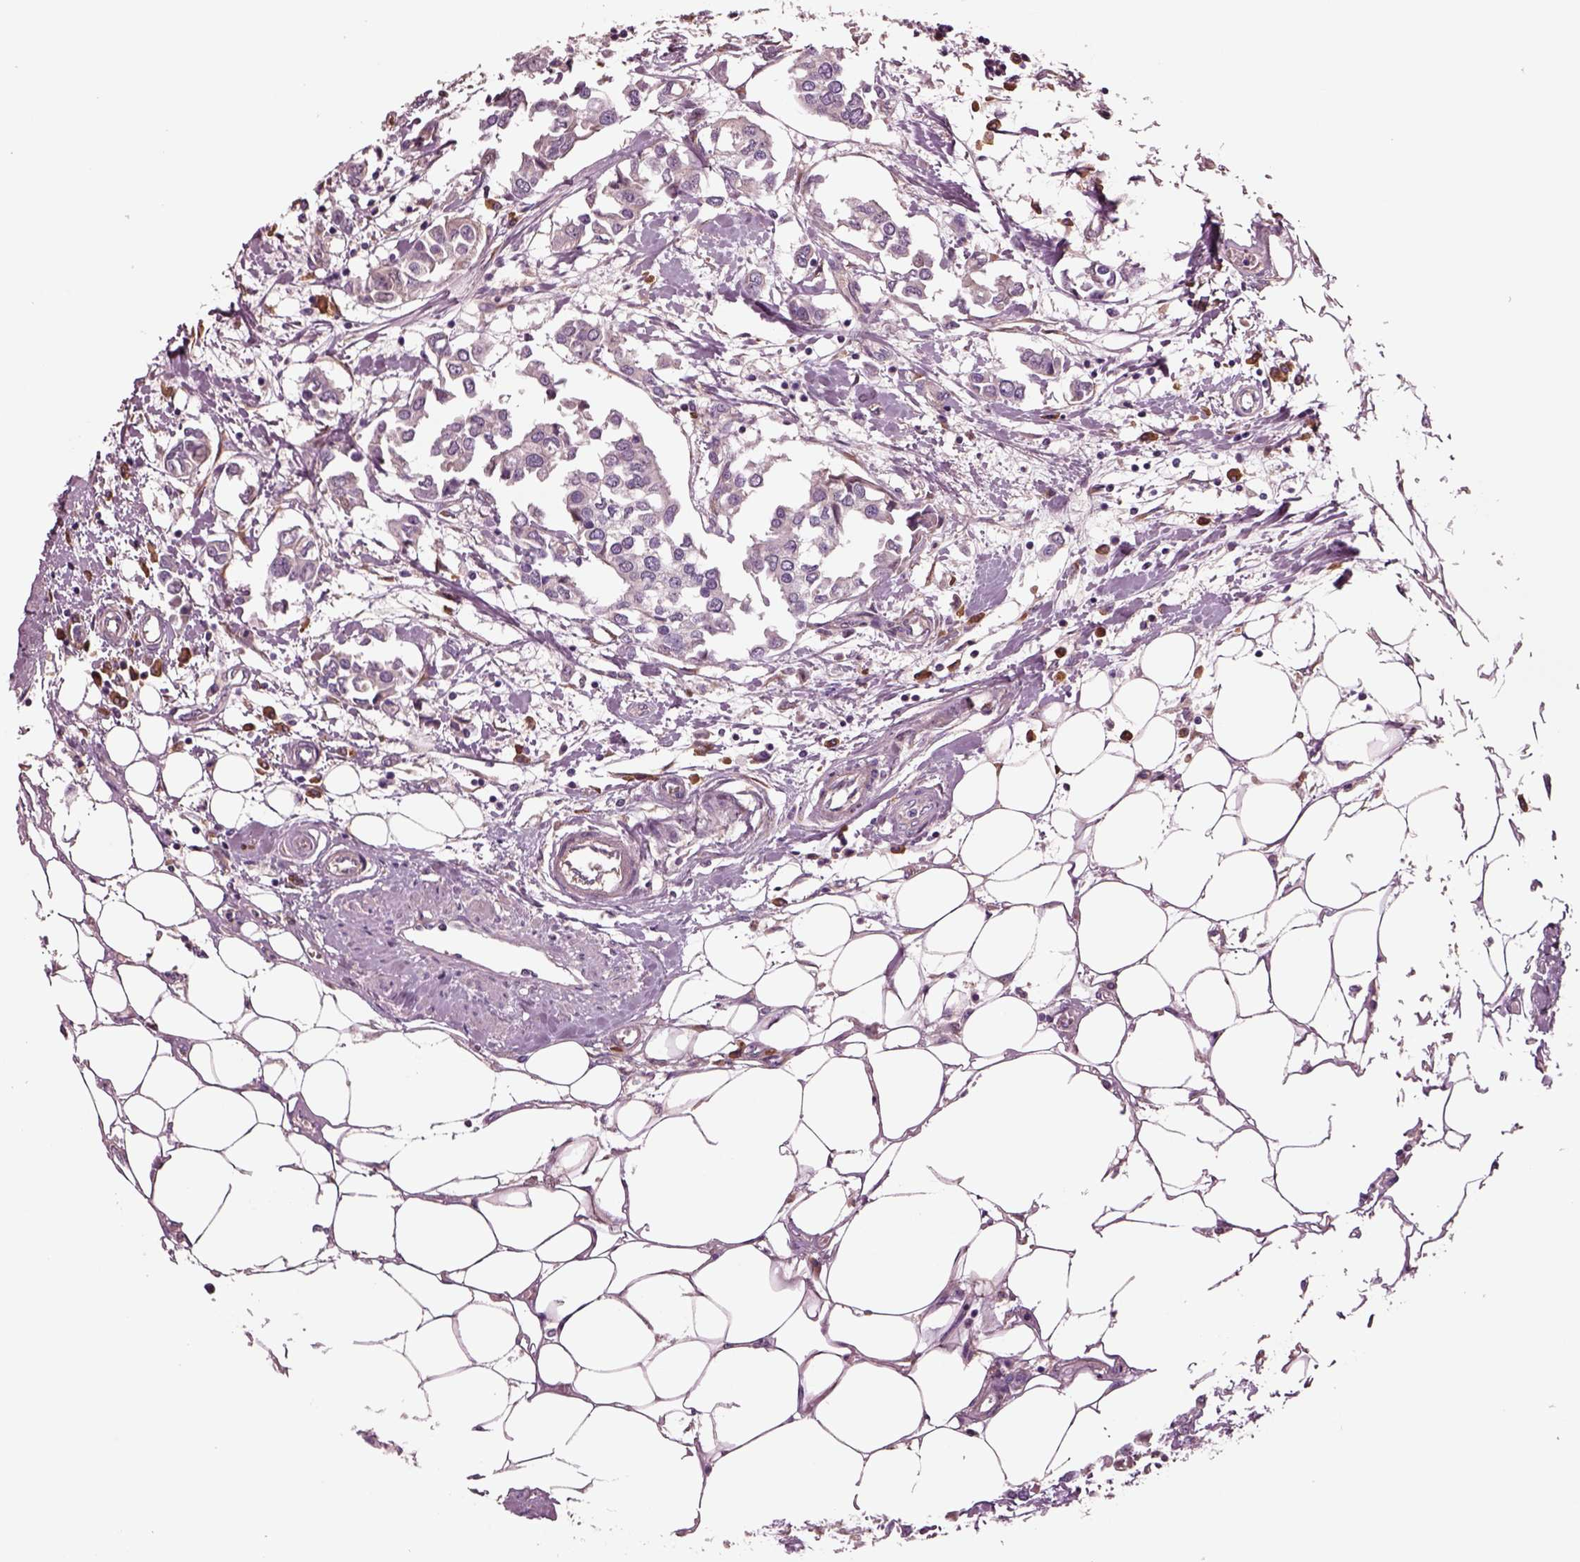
{"staining": {"intensity": "negative", "quantity": "none", "location": "none"}, "tissue": "breast cancer", "cell_type": "Tumor cells", "image_type": "cancer", "snomed": [{"axis": "morphology", "description": "Duct carcinoma"}, {"axis": "topography", "description": "Breast"}], "caption": "Breast intraductal carcinoma stained for a protein using IHC demonstrates no expression tumor cells.", "gene": "HTR1B", "patient": {"sex": "female", "age": 83}}